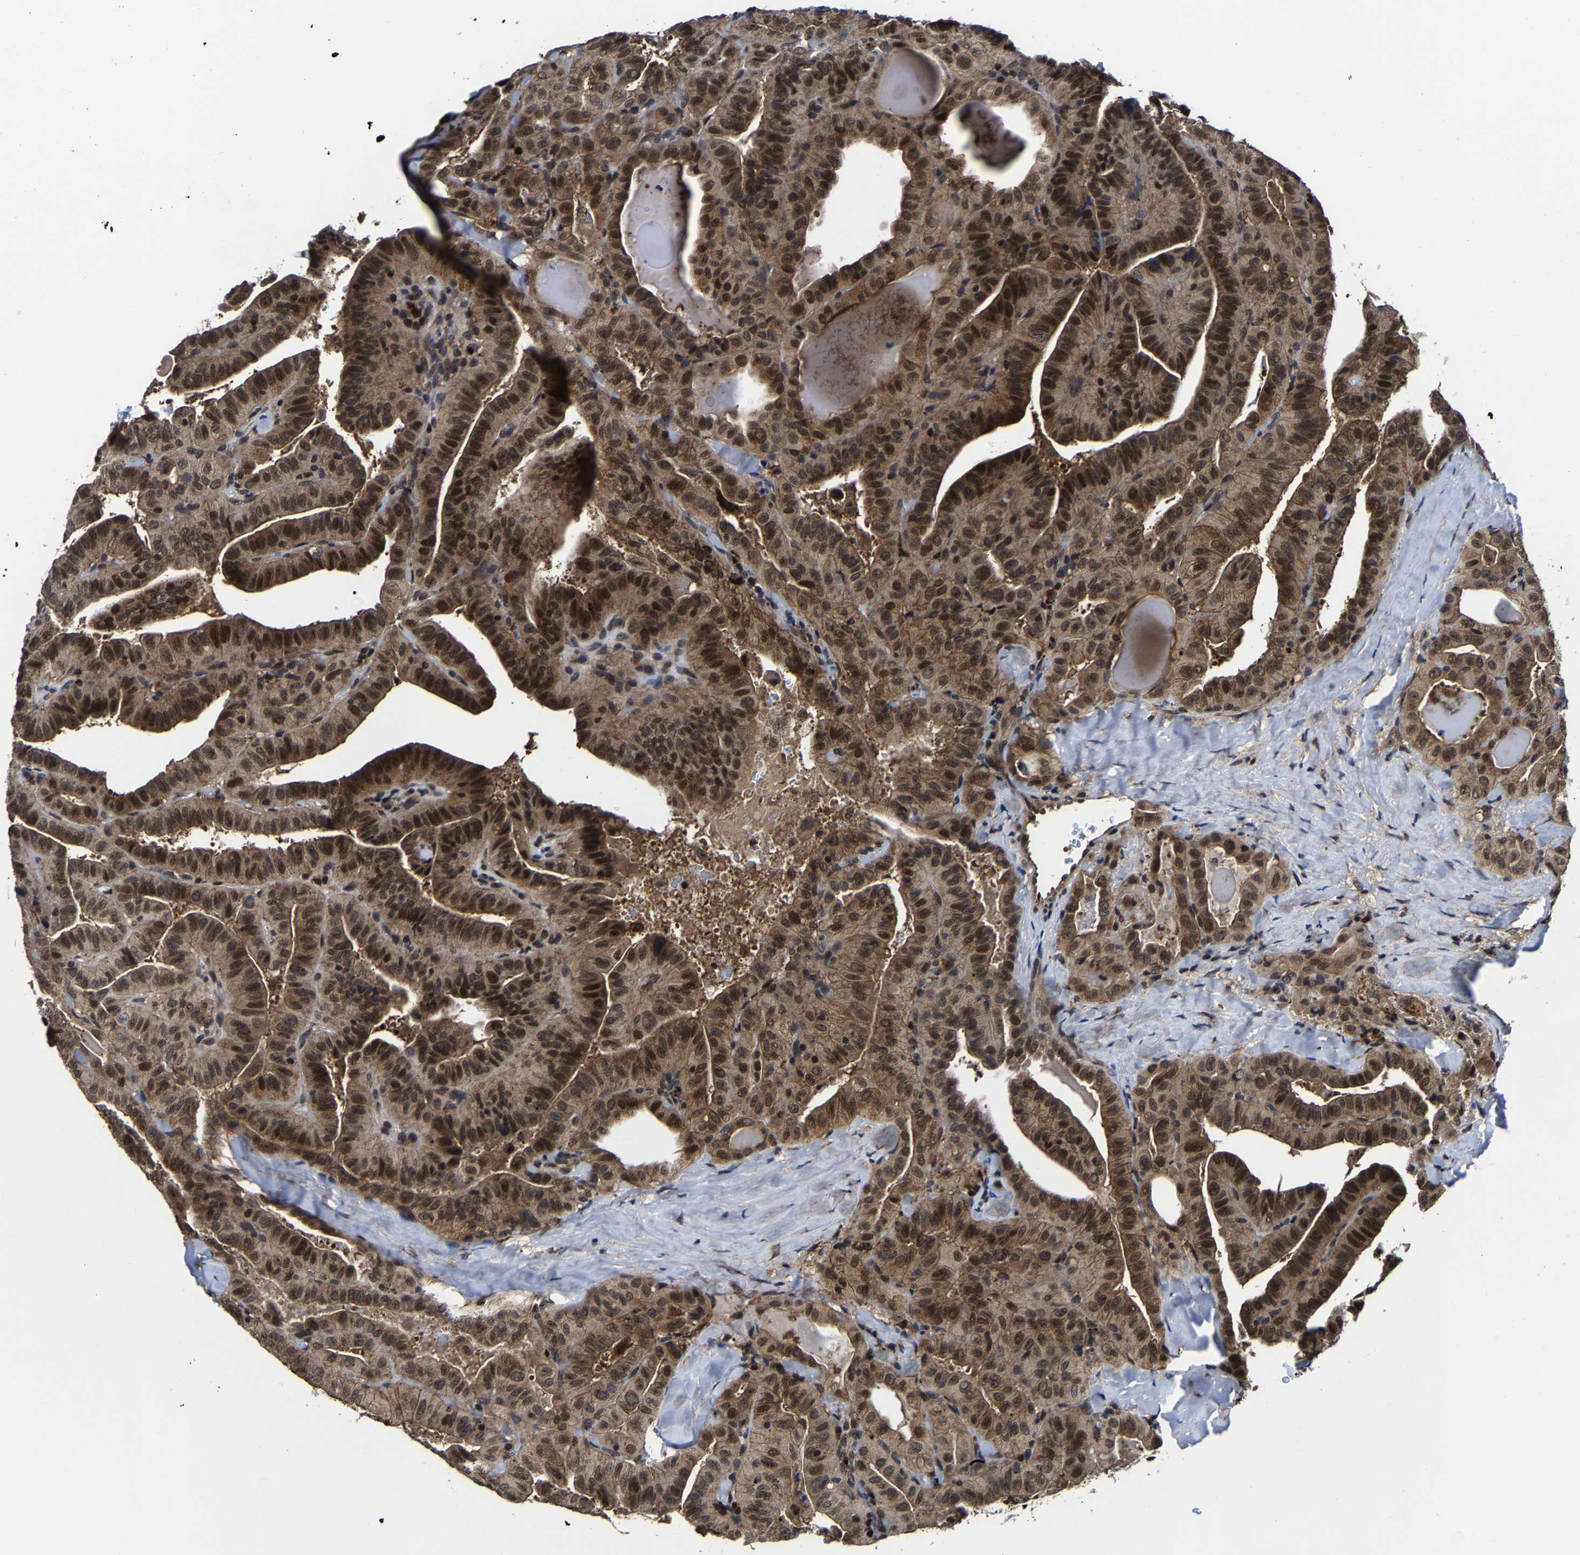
{"staining": {"intensity": "strong", "quantity": ">75%", "location": "cytoplasmic/membranous,nuclear"}, "tissue": "thyroid cancer", "cell_type": "Tumor cells", "image_type": "cancer", "snomed": [{"axis": "morphology", "description": "Papillary adenocarcinoma, NOS"}, {"axis": "topography", "description": "Thyroid gland"}], "caption": "A histopathology image showing strong cytoplasmic/membranous and nuclear expression in approximately >75% of tumor cells in thyroid cancer (papillary adenocarcinoma), as visualized by brown immunohistochemical staining.", "gene": "ZCCHC7", "patient": {"sex": "male", "age": 77}}